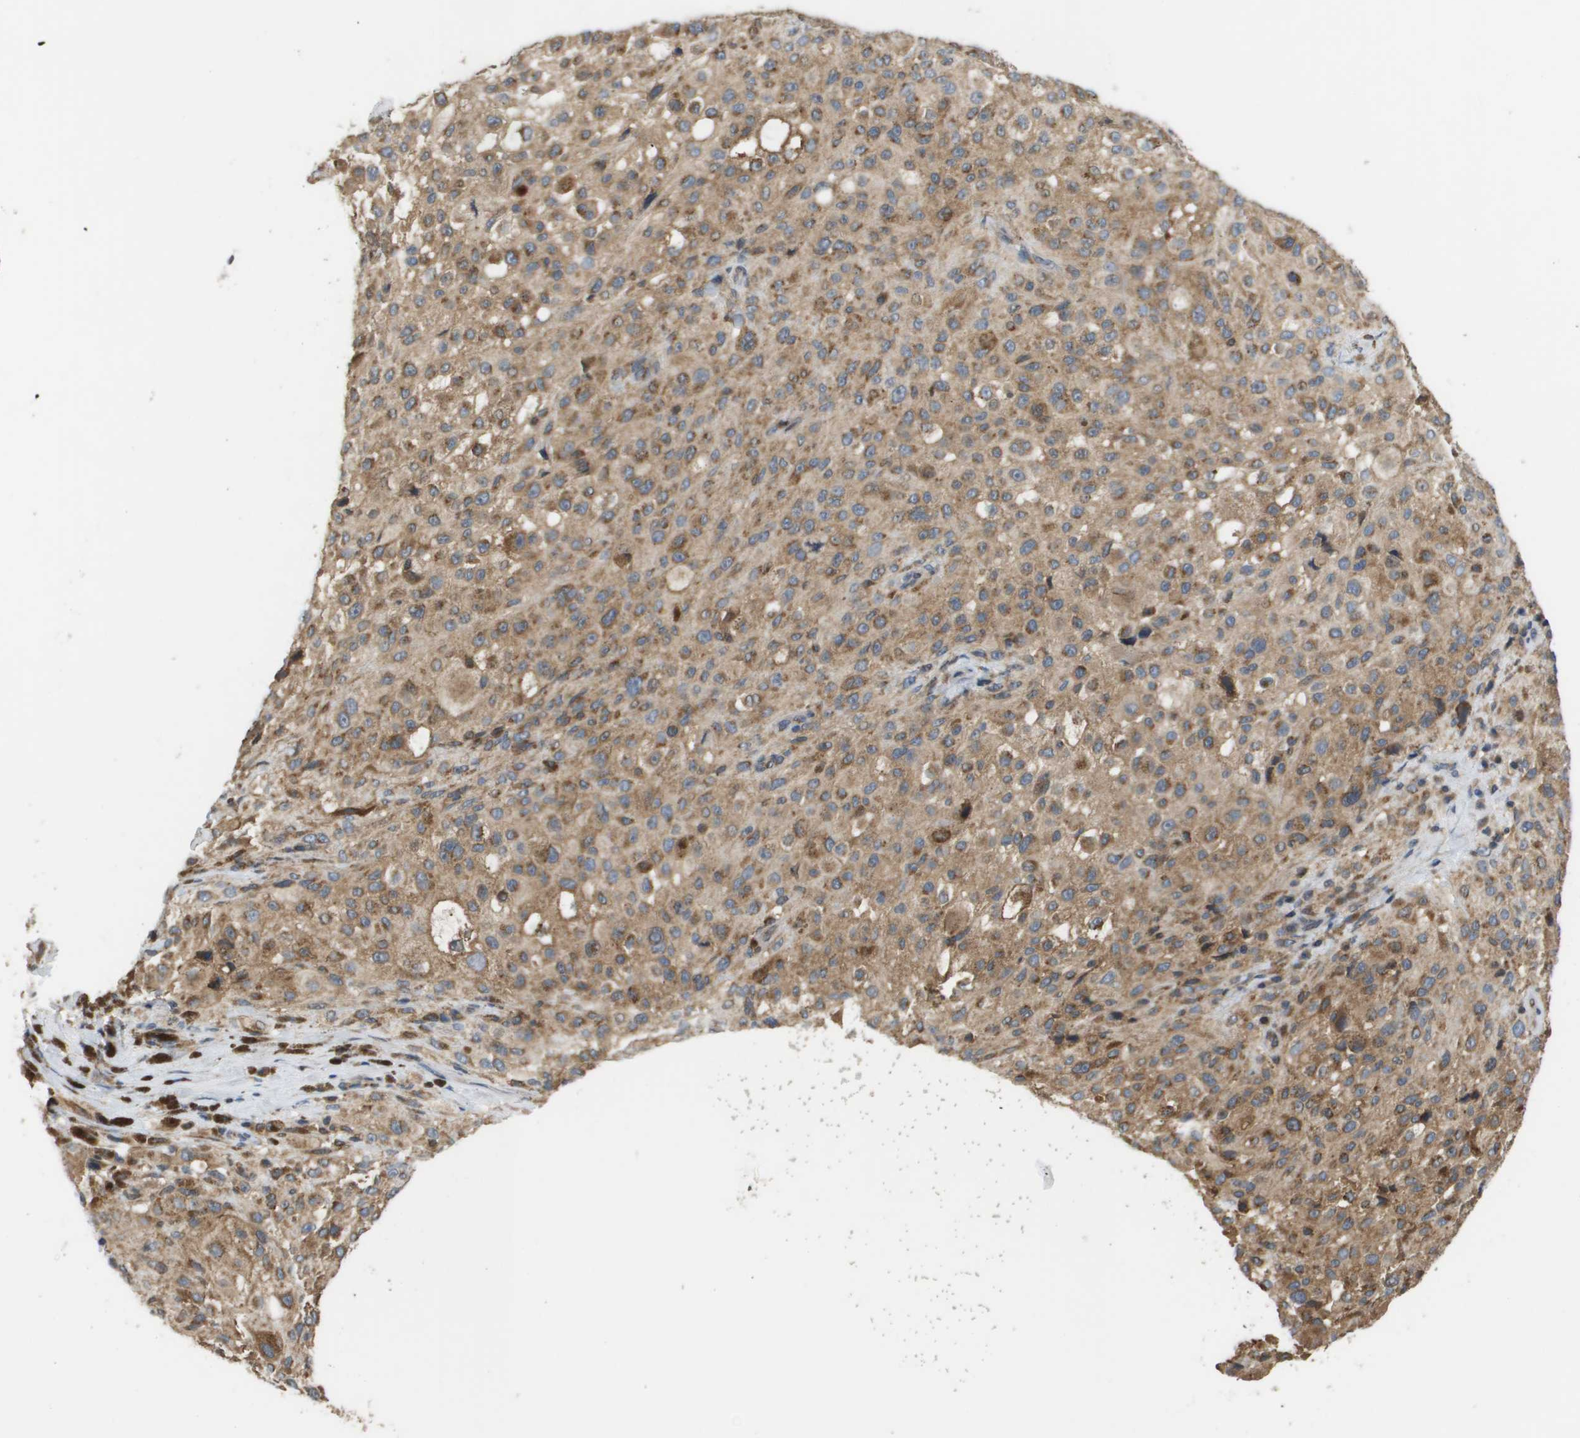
{"staining": {"intensity": "moderate", "quantity": ">75%", "location": "cytoplasmic/membranous"}, "tissue": "melanoma", "cell_type": "Tumor cells", "image_type": "cancer", "snomed": [{"axis": "morphology", "description": "Necrosis, NOS"}, {"axis": "morphology", "description": "Malignant melanoma, NOS"}, {"axis": "topography", "description": "Skin"}], "caption": "This histopathology image exhibits immunohistochemistry (IHC) staining of melanoma, with medium moderate cytoplasmic/membranous positivity in about >75% of tumor cells.", "gene": "PCK1", "patient": {"sex": "female", "age": 87}}